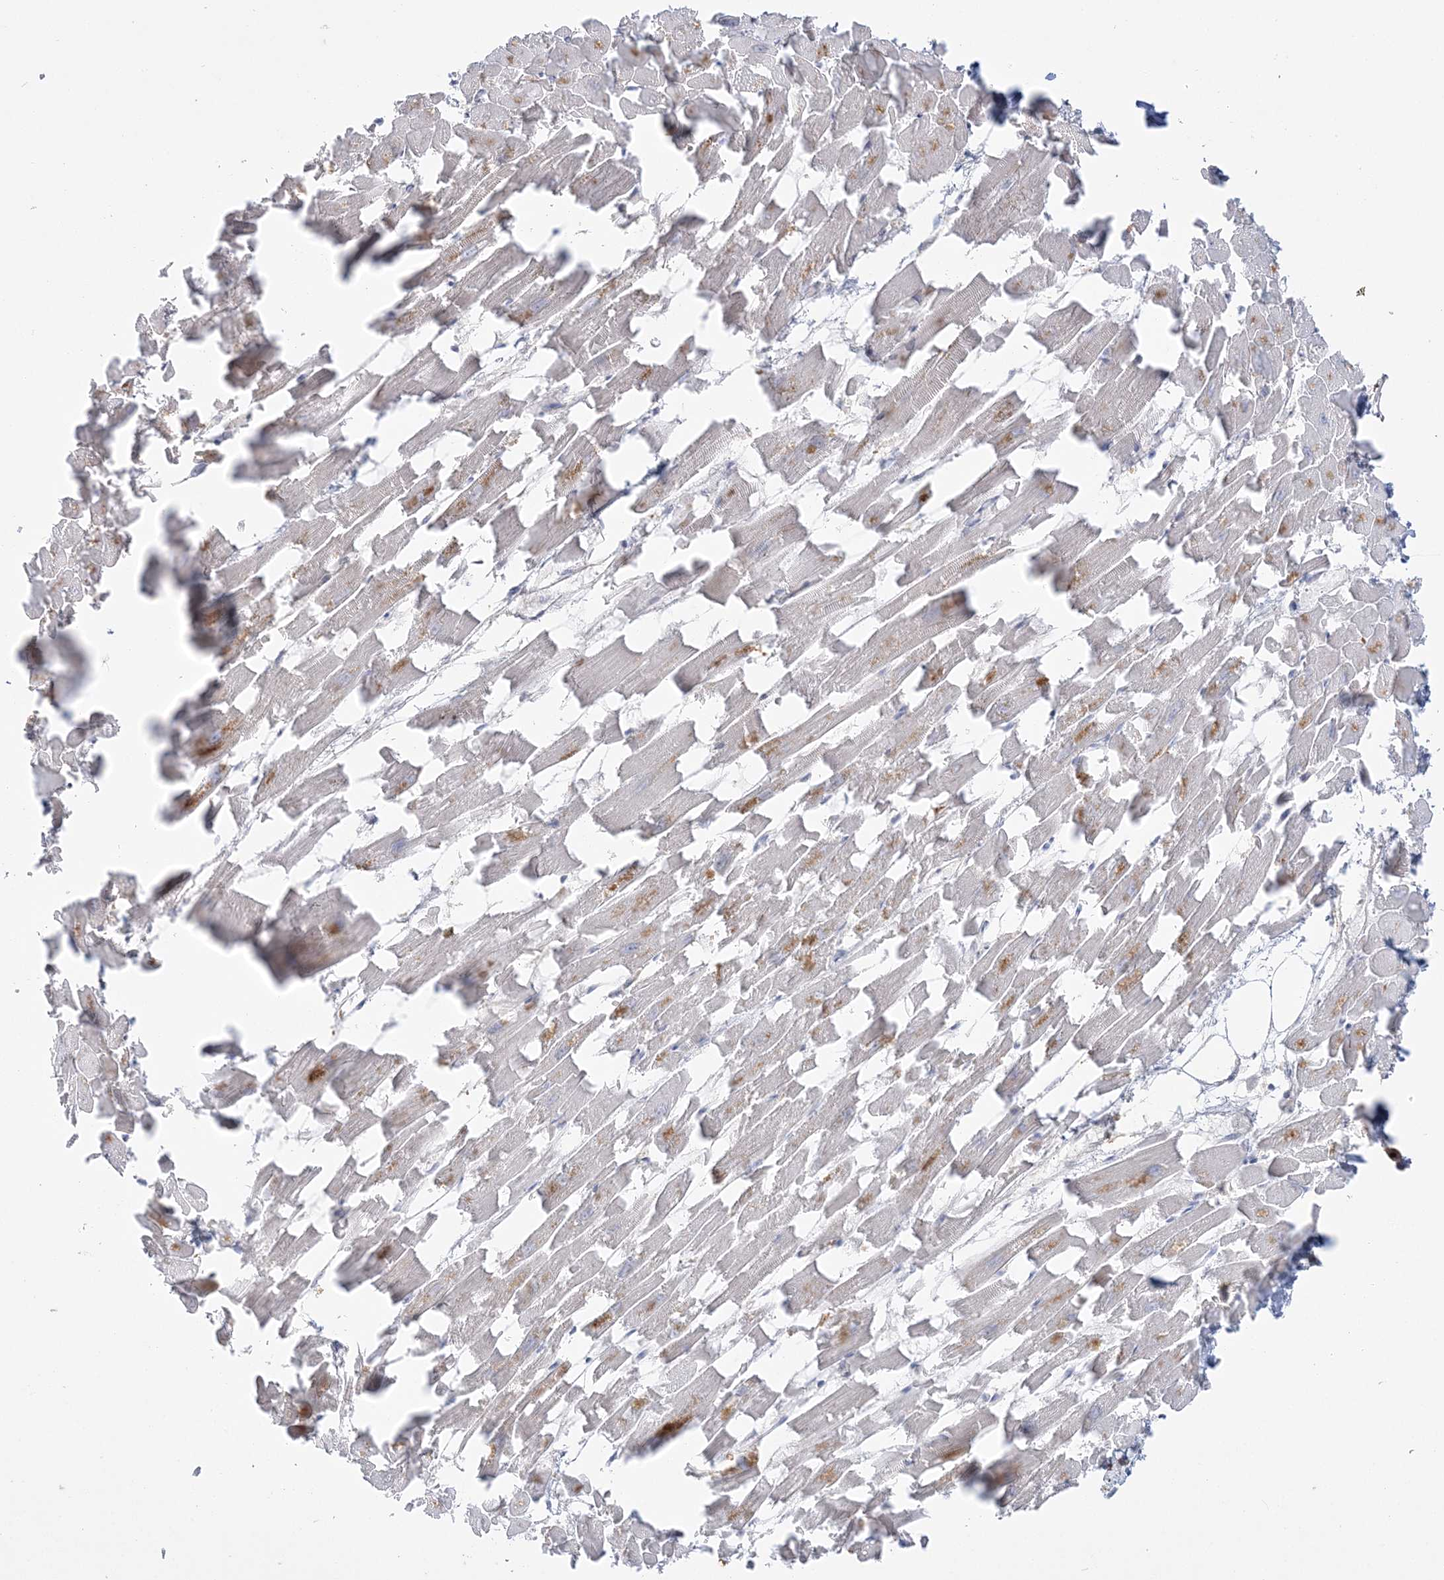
{"staining": {"intensity": "weak", "quantity": "<25%", "location": "cytoplasmic/membranous"}, "tissue": "heart muscle", "cell_type": "Cardiomyocytes", "image_type": "normal", "snomed": [{"axis": "morphology", "description": "Normal tissue, NOS"}, {"axis": "topography", "description": "Heart"}], "caption": "Photomicrograph shows no protein positivity in cardiomyocytes of unremarkable heart muscle.", "gene": "HAAO", "patient": {"sex": "female", "age": 64}}